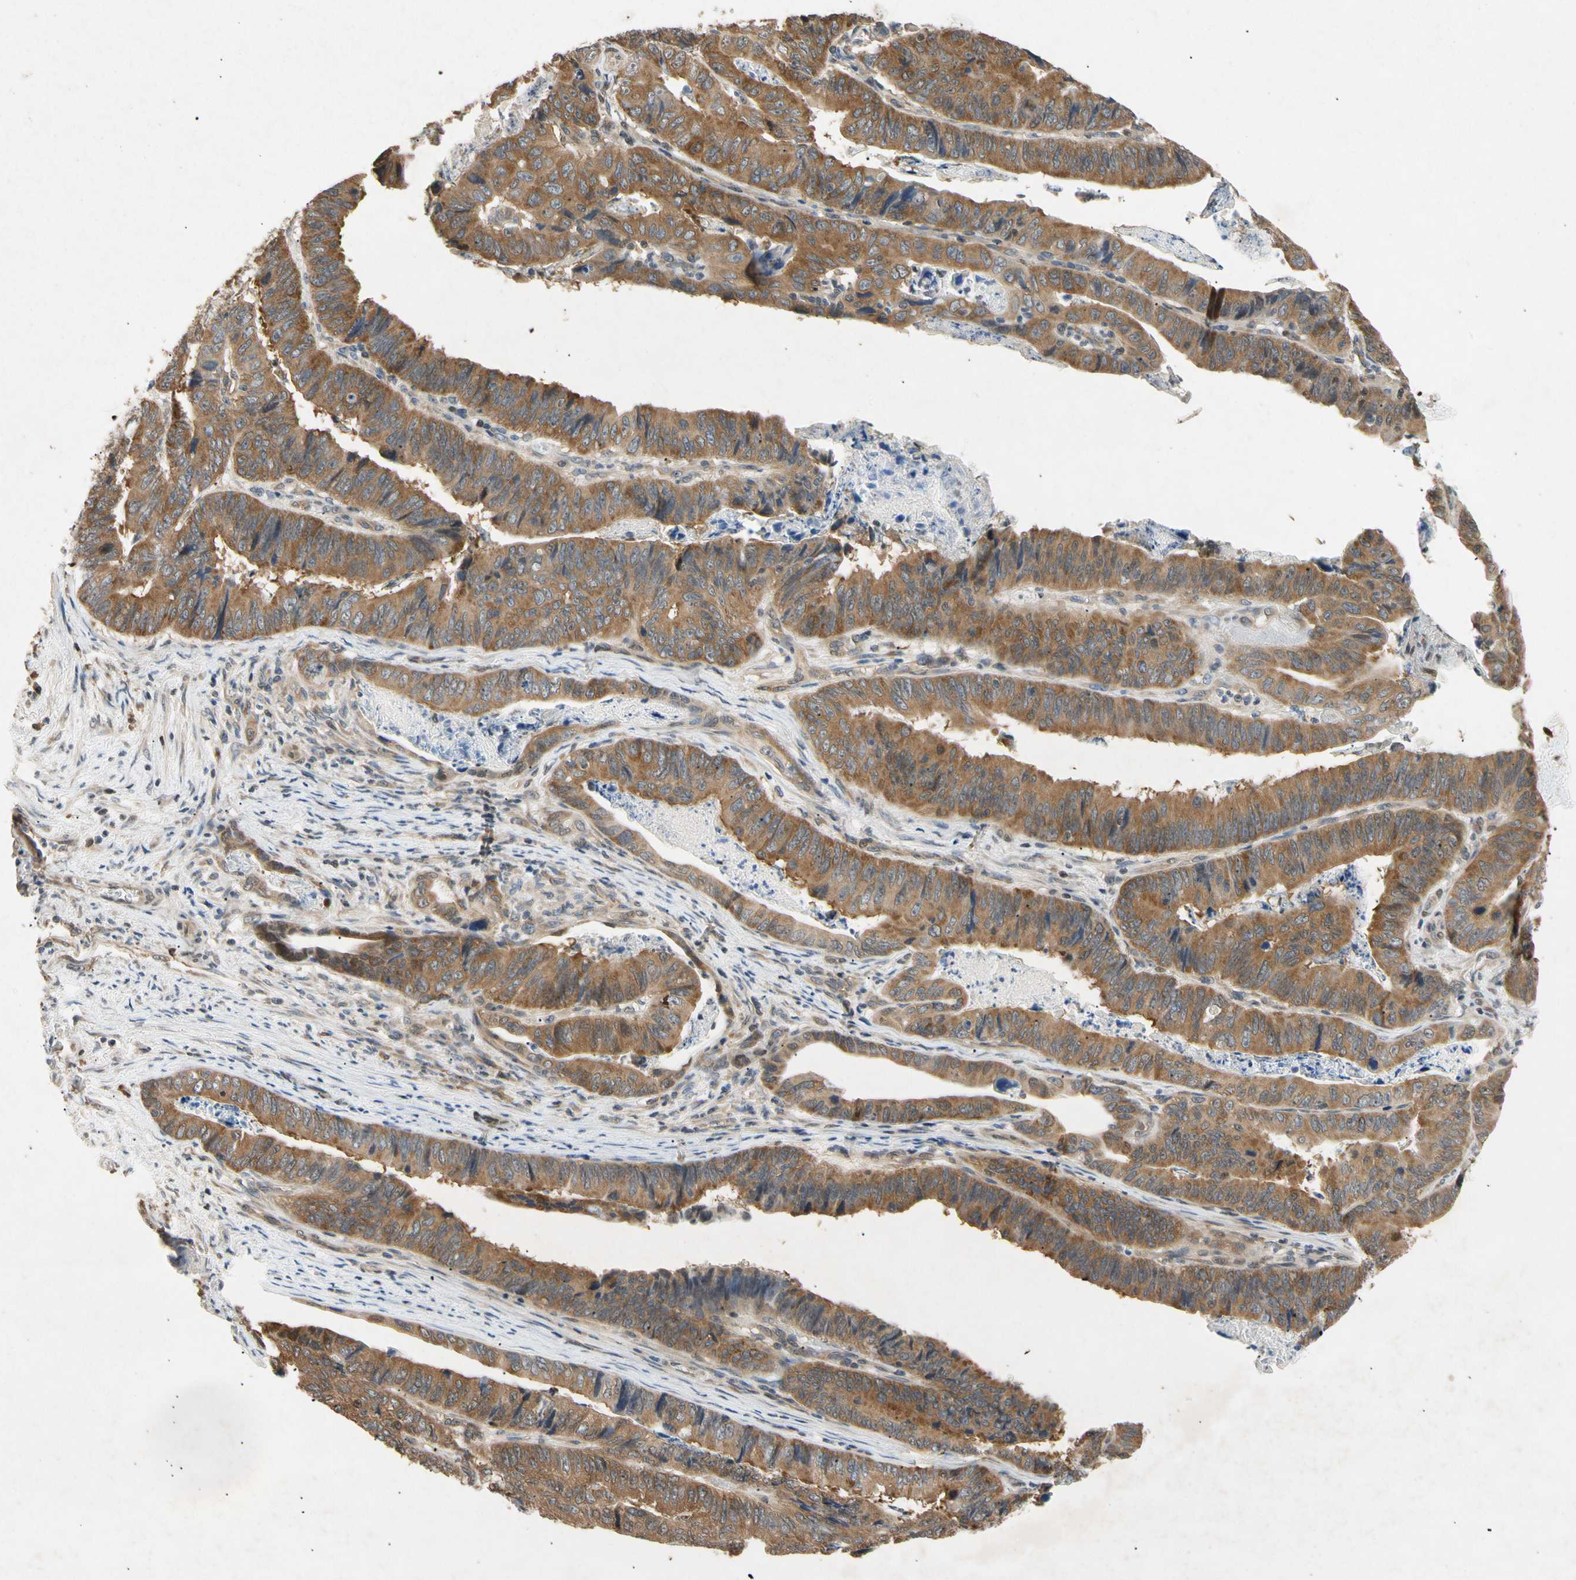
{"staining": {"intensity": "moderate", "quantity": ">75%", "location": "cytoplasmic/membranous"}, "tissue": "stomach cancer", "cell_type": "Tumor cells", "image_type": "cancer", "snomed": [{"axis": "morphology", "description": "Adenocarcinoma, NOS"}, {"axis": "topography", "description": "Stomach, lower"}], "caption": "IHC (DAB (3,3'-diaminobenzidine)) staining of stomach cancer shows moderate cytoplasmic/membranous protein expression in about >75% of tumor cells.", "gene": "EIF1AX", "patient": {"sex": "male", "age": 77}}